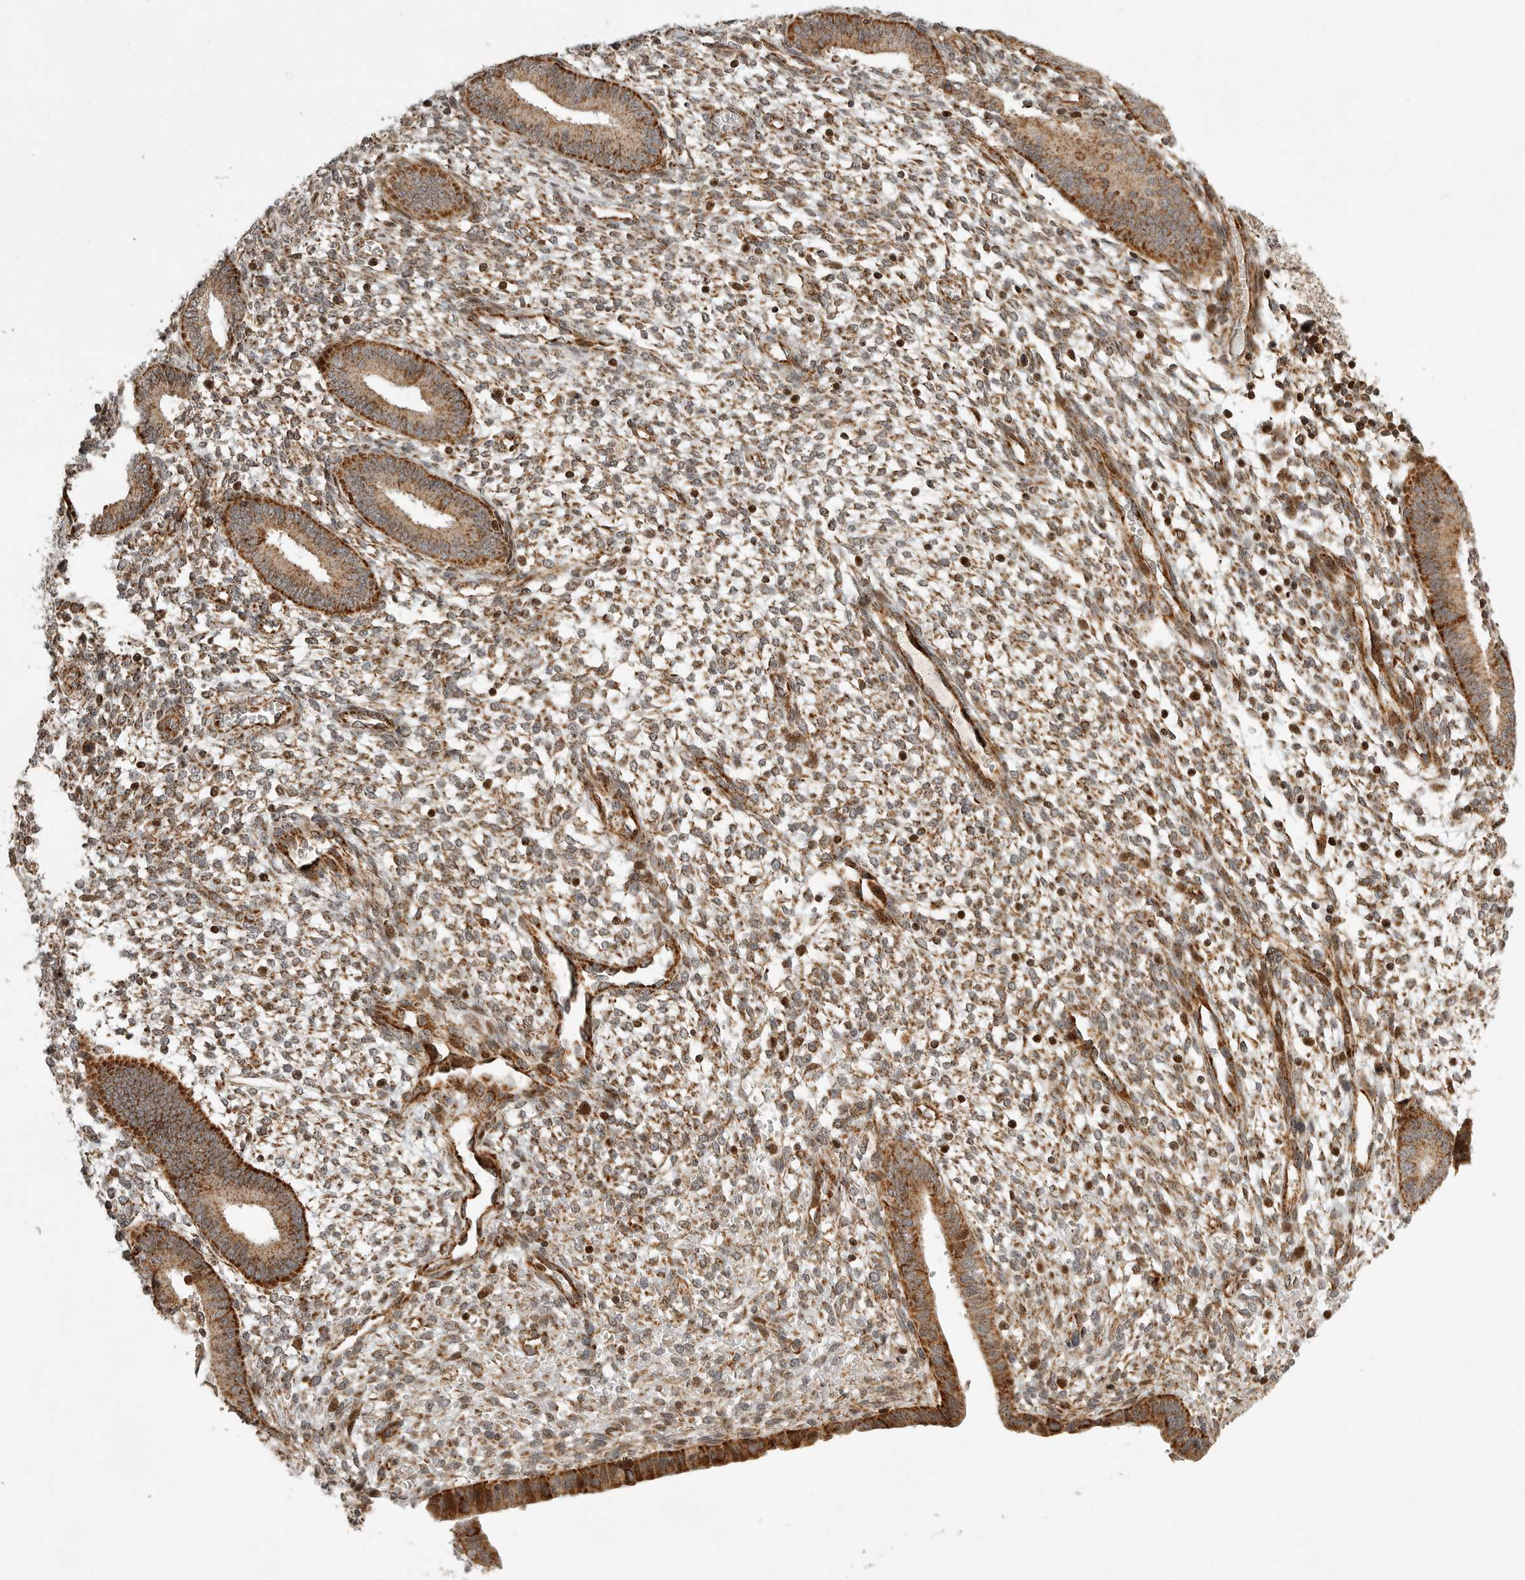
{"staining": {"intensity": "moderate", "quantity": ">75%", "location": "cytoplasmic/membranous"}, "tissue": "endometrium", "cell_type": "Cells in endometrial stroma", "image_type": "normal", "snomed": [{"axis": "morphology", "description": "Normal tissue, NOS"}, {"axis": "topography", "description": "Endometrium"}], "caption": "The immunohistochemical stain highlights moderate cytoplasmic/membranous expression in cells in endometrial stroma of unremarkable endometrium.", "gene": "NARS2", "patient": {"sex": "female", "age": 46}}